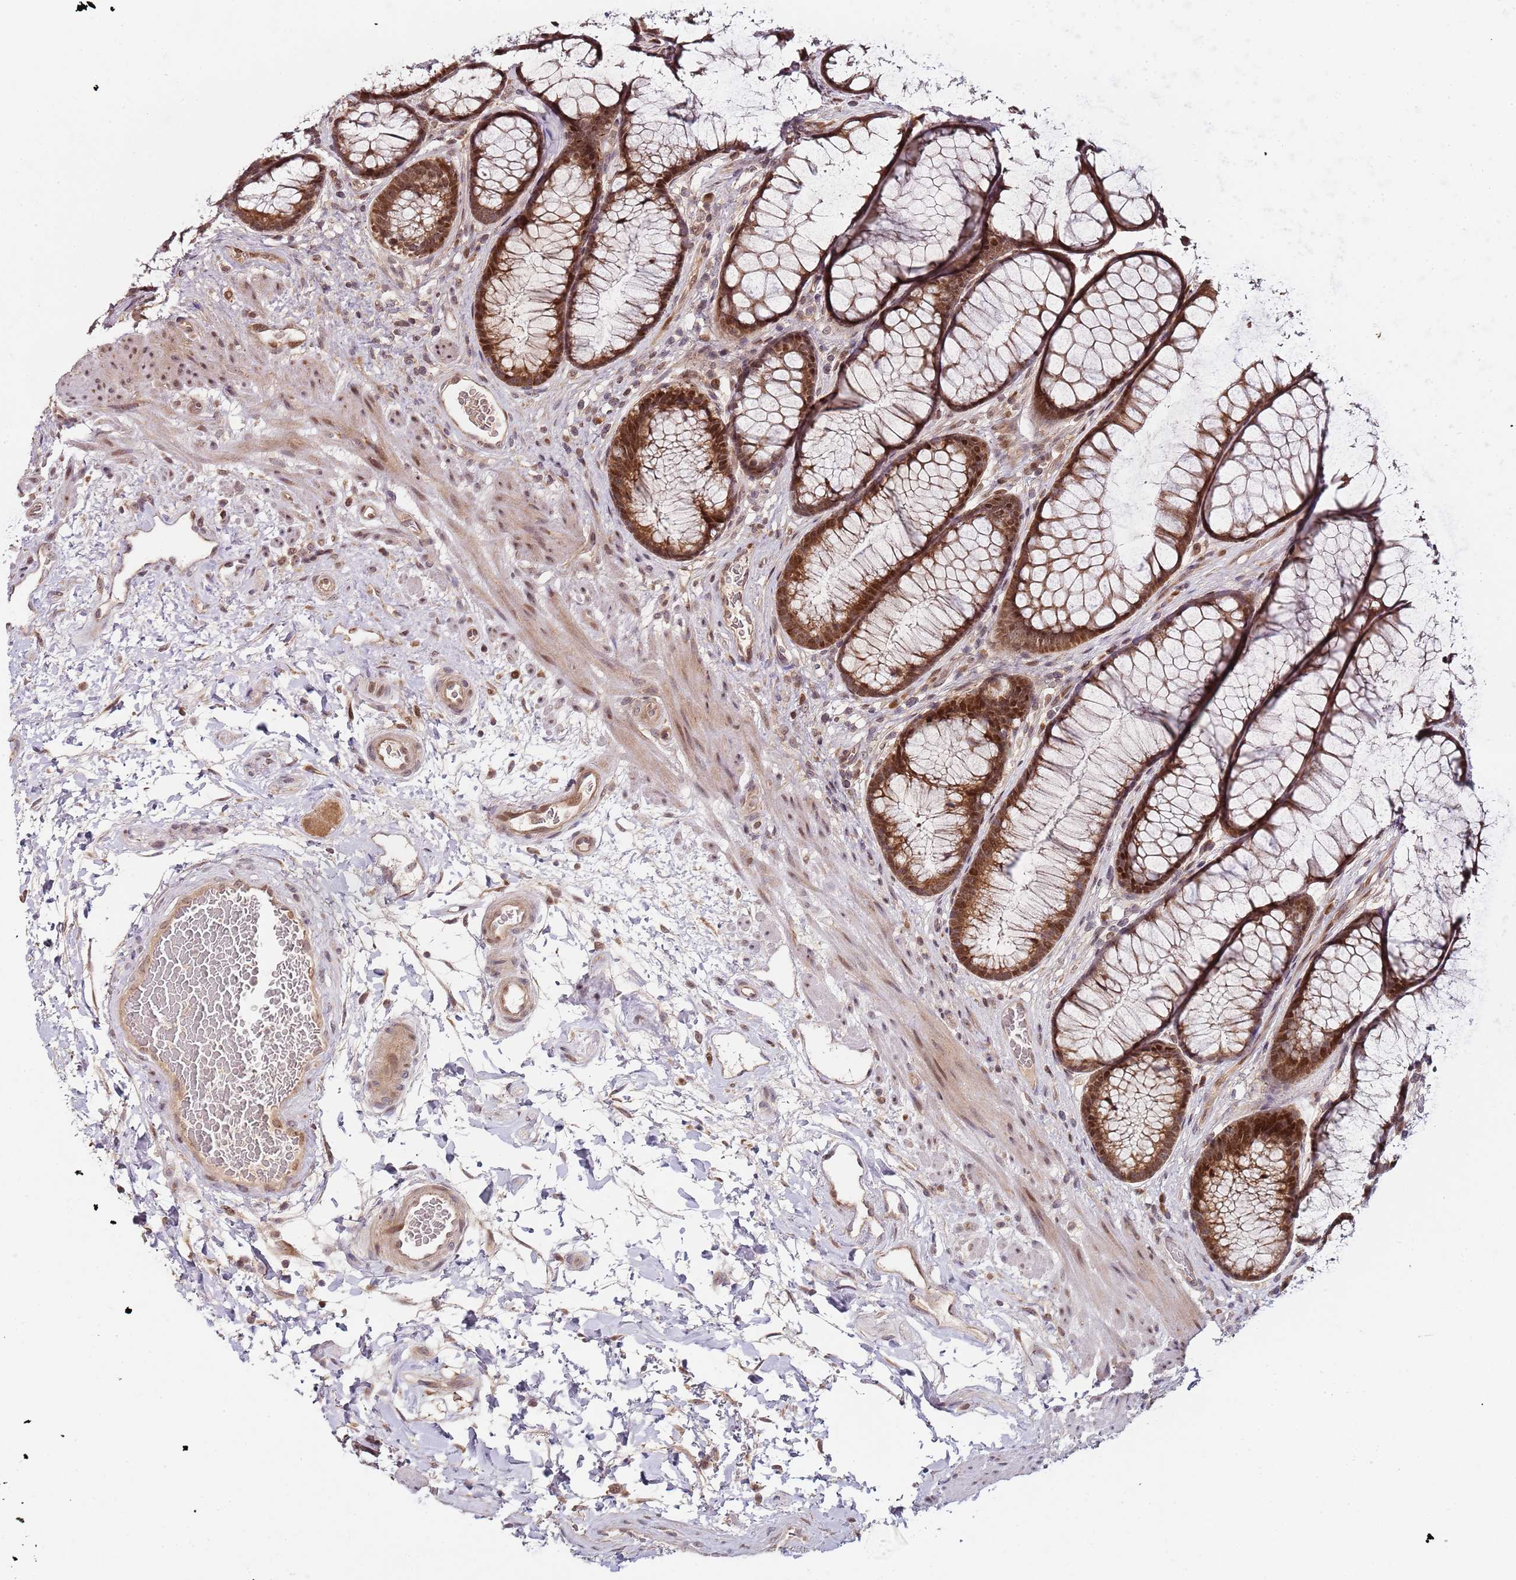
{"staining": {"intensity": "moderate", "quantity": ">75%", "location": "cytoplasmic/membranous"}, "tissue": "colon", "cell_type": "Endothelial cells", "image_type": "normal", "snomed": [{"axis": "morphology", "description": "Normal tissue, NOS"}, {"axis": "topography", "description": "Colon"}], "caption": "There is medium levels of moderate cytoplasmic/membranous staining in endothelial cells of benign colon, as demonstrated by immunohistochemical staining (brown color).", "gene": "EDC3", "patient": {"sex": "female", "age": 82}}